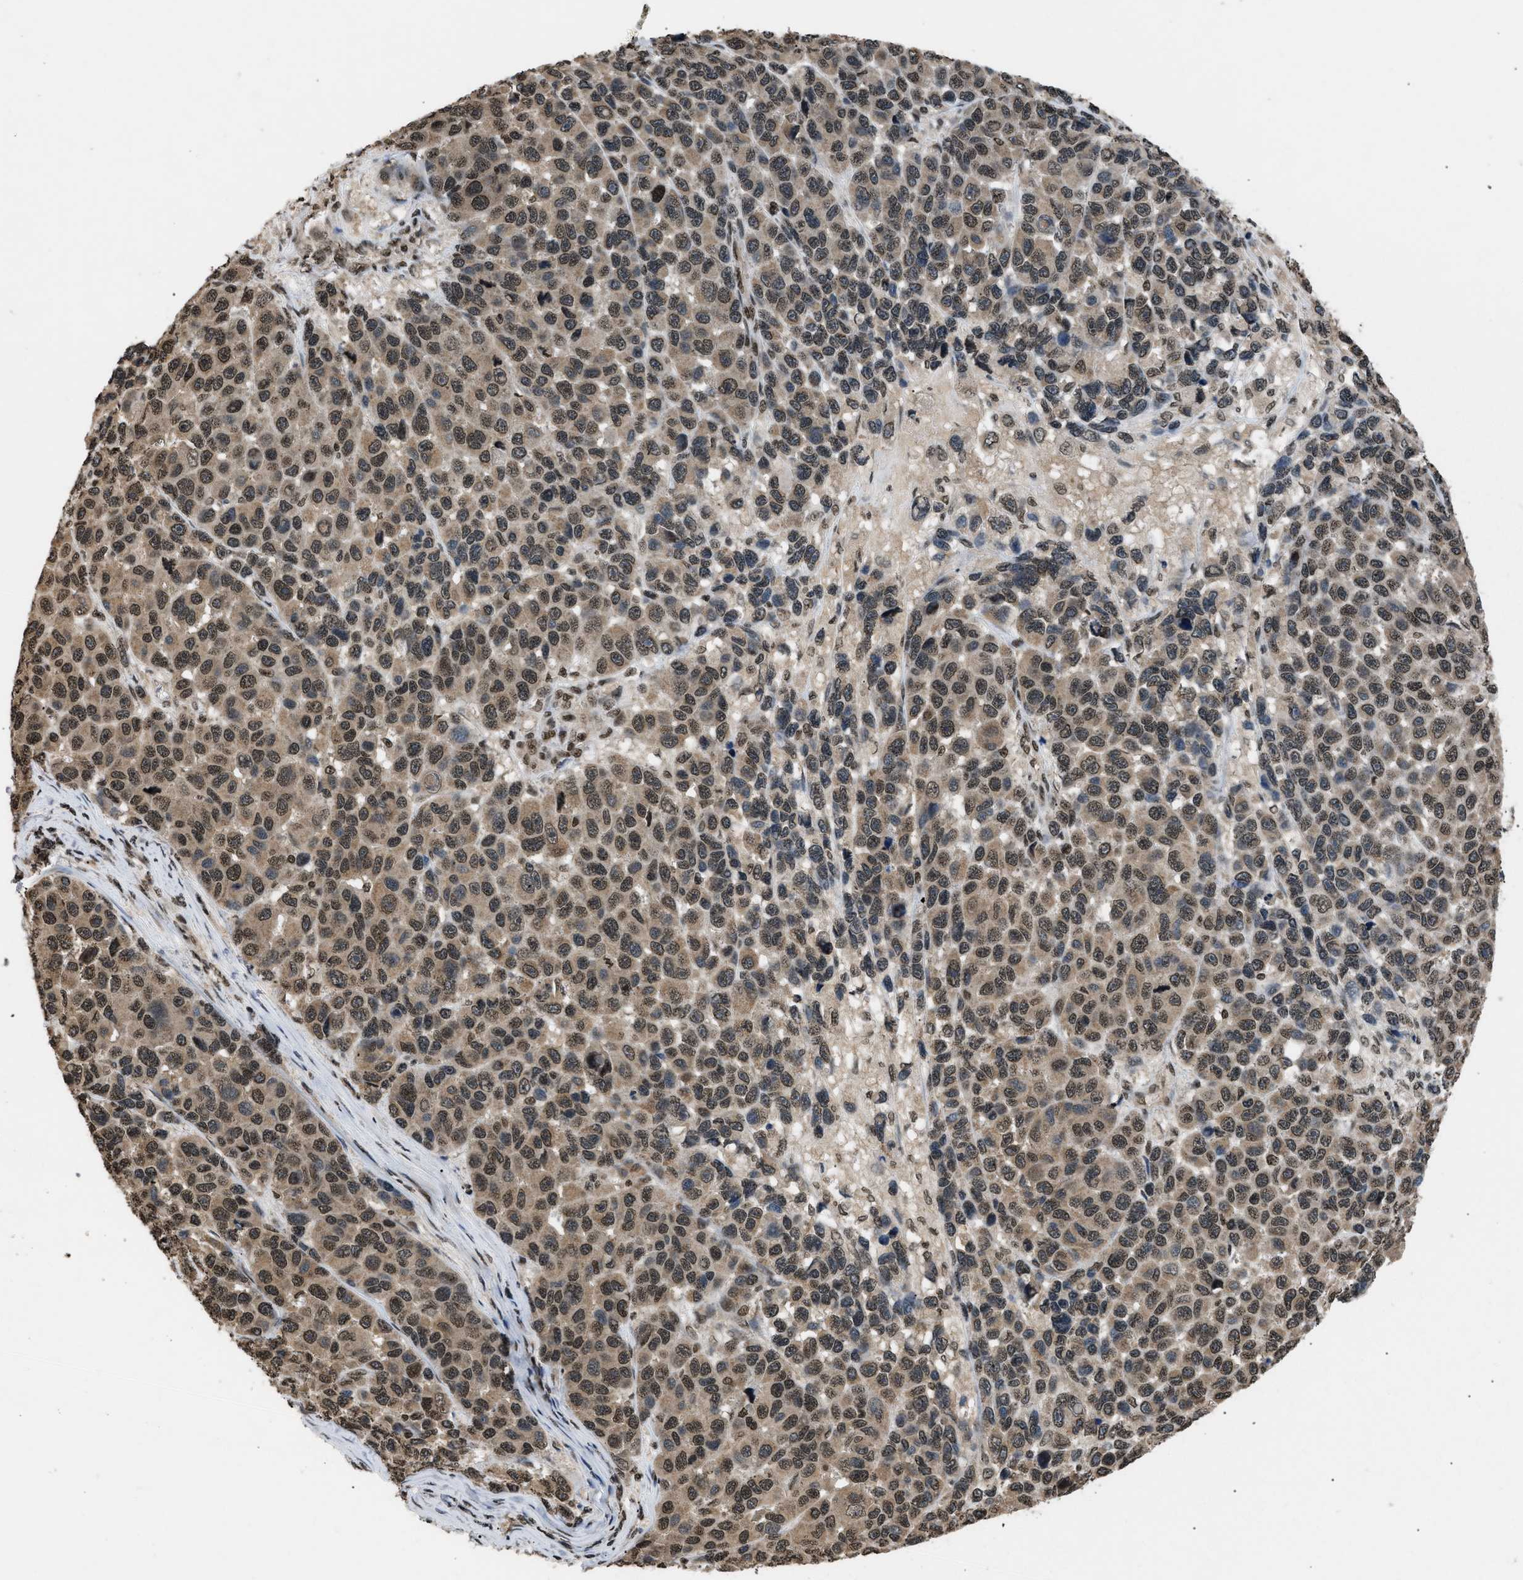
{"staining": {"intensity": "moderate", "quantity": ">75%", "location": "nuclear"}, "tissue": "melanoma", "cell_type": "Tumor cells", "image_type": "cancer", "snomed": [{"axis": "morphology", "description": "Malignant melanoma, NOS"}, {"axis": "topography", "description": "Skin"}], "caption": "DAB (3,3'-diaminobenzidine) immunohistochemical staining of melanoma displays moderate nuclear protein staining in about >75% of tumor cells.", "gene": "RBM5", "patient": {"sex": "male", "age": 53}}